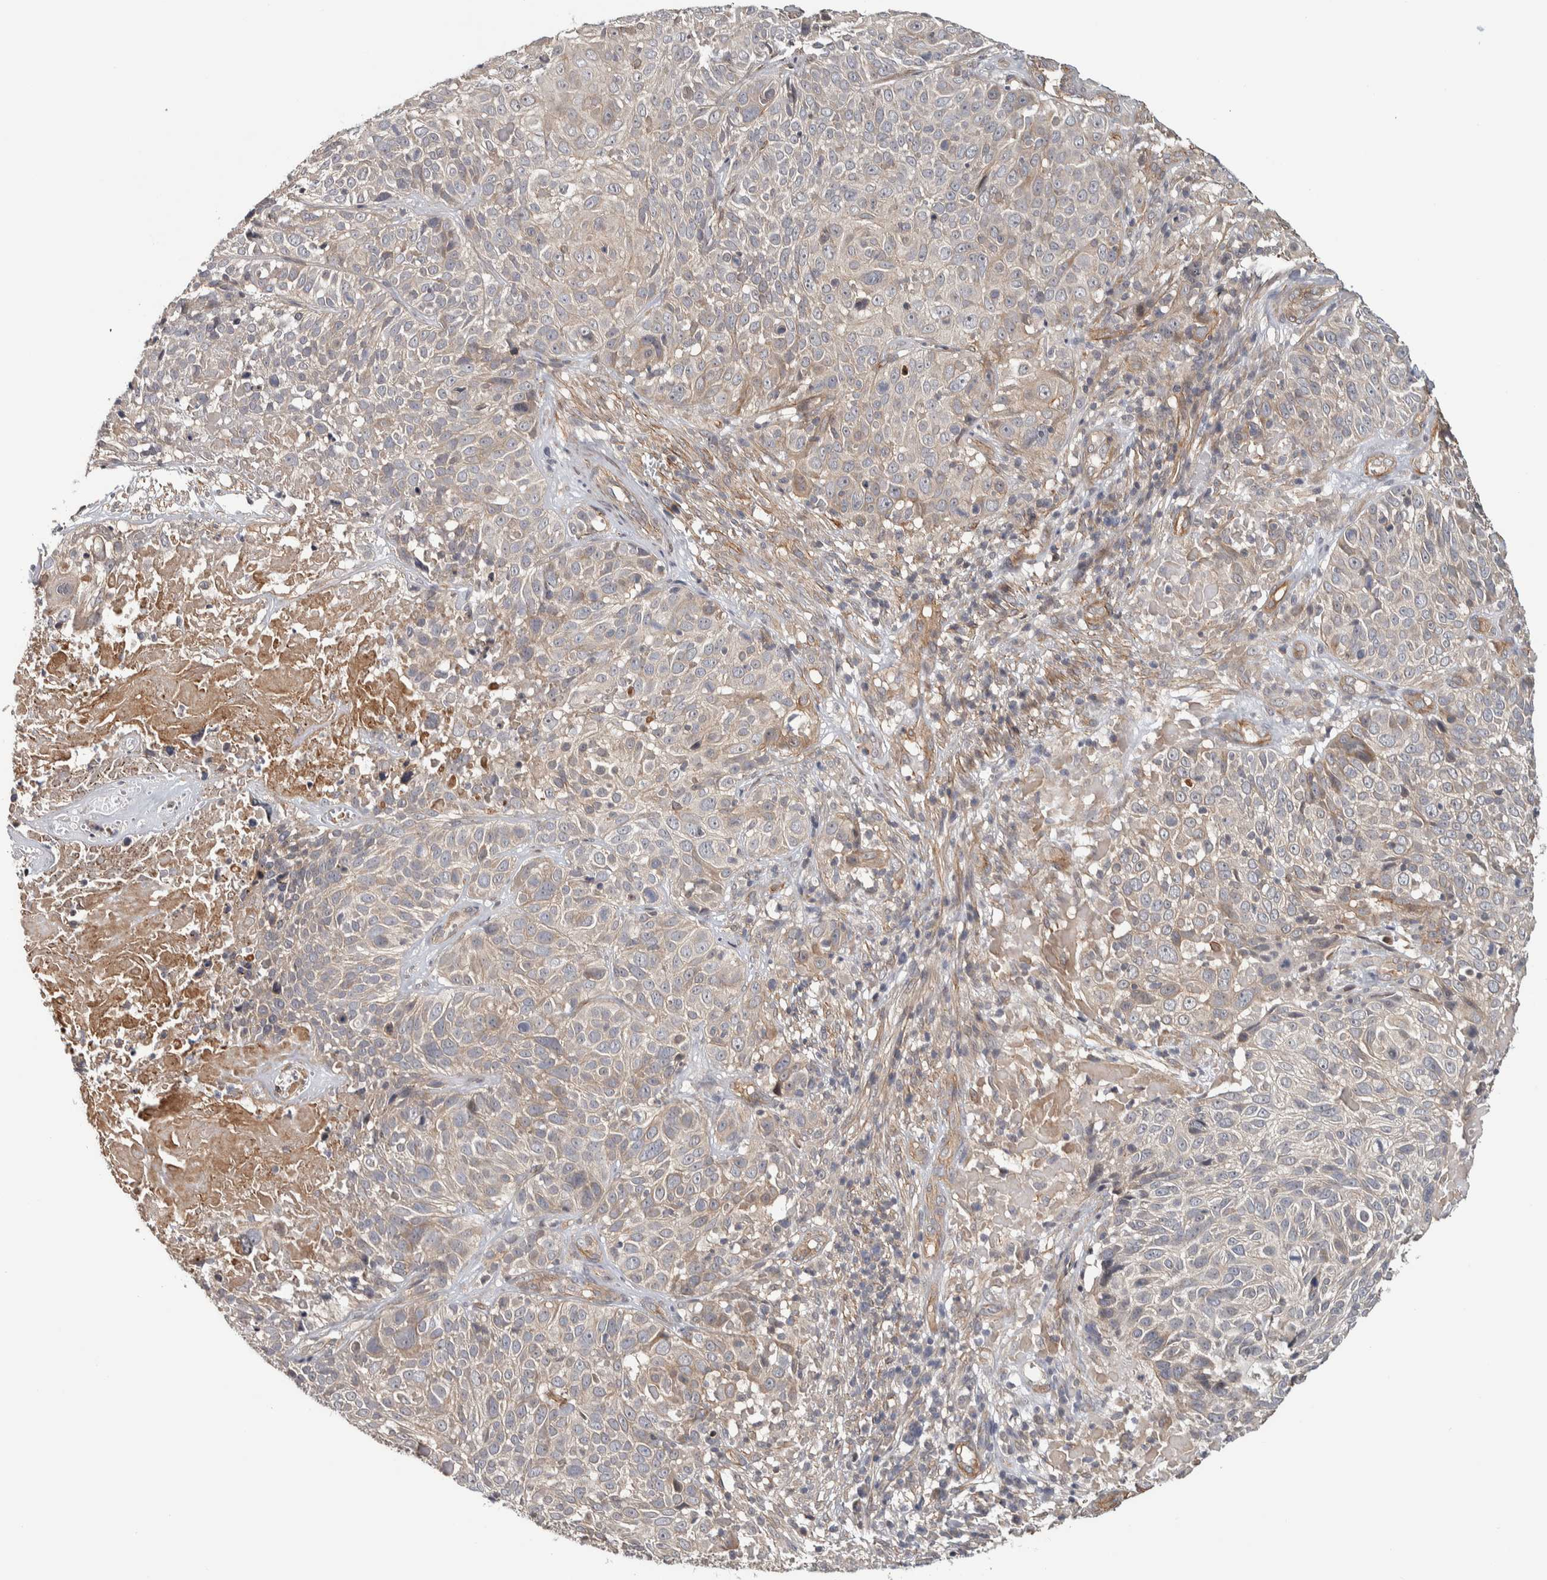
{"staining": {"intensity": "weak", "quantity": ">75%", "location": "cytoplasmic/membranous"}, "tissue": "cervical cancer", "cell_type": "Tumor cells", "image_type": "cancer", "snomed": [{"axis": "morphology", "description": "Squamous cell carcinoma, NOS"}, {"axis": "topography", "description": "Cervix"}], "caption": "DAB (3,3'-diaminobenzidine) immunohistochemical staining of human squamous cell carcinoma (cervical) reveals weak cytoplasmic/membranous protein positivity in about >75% of tumor cells.", "gene": "CHMP4C", "patient": {"sex": "female", "age": 74}}